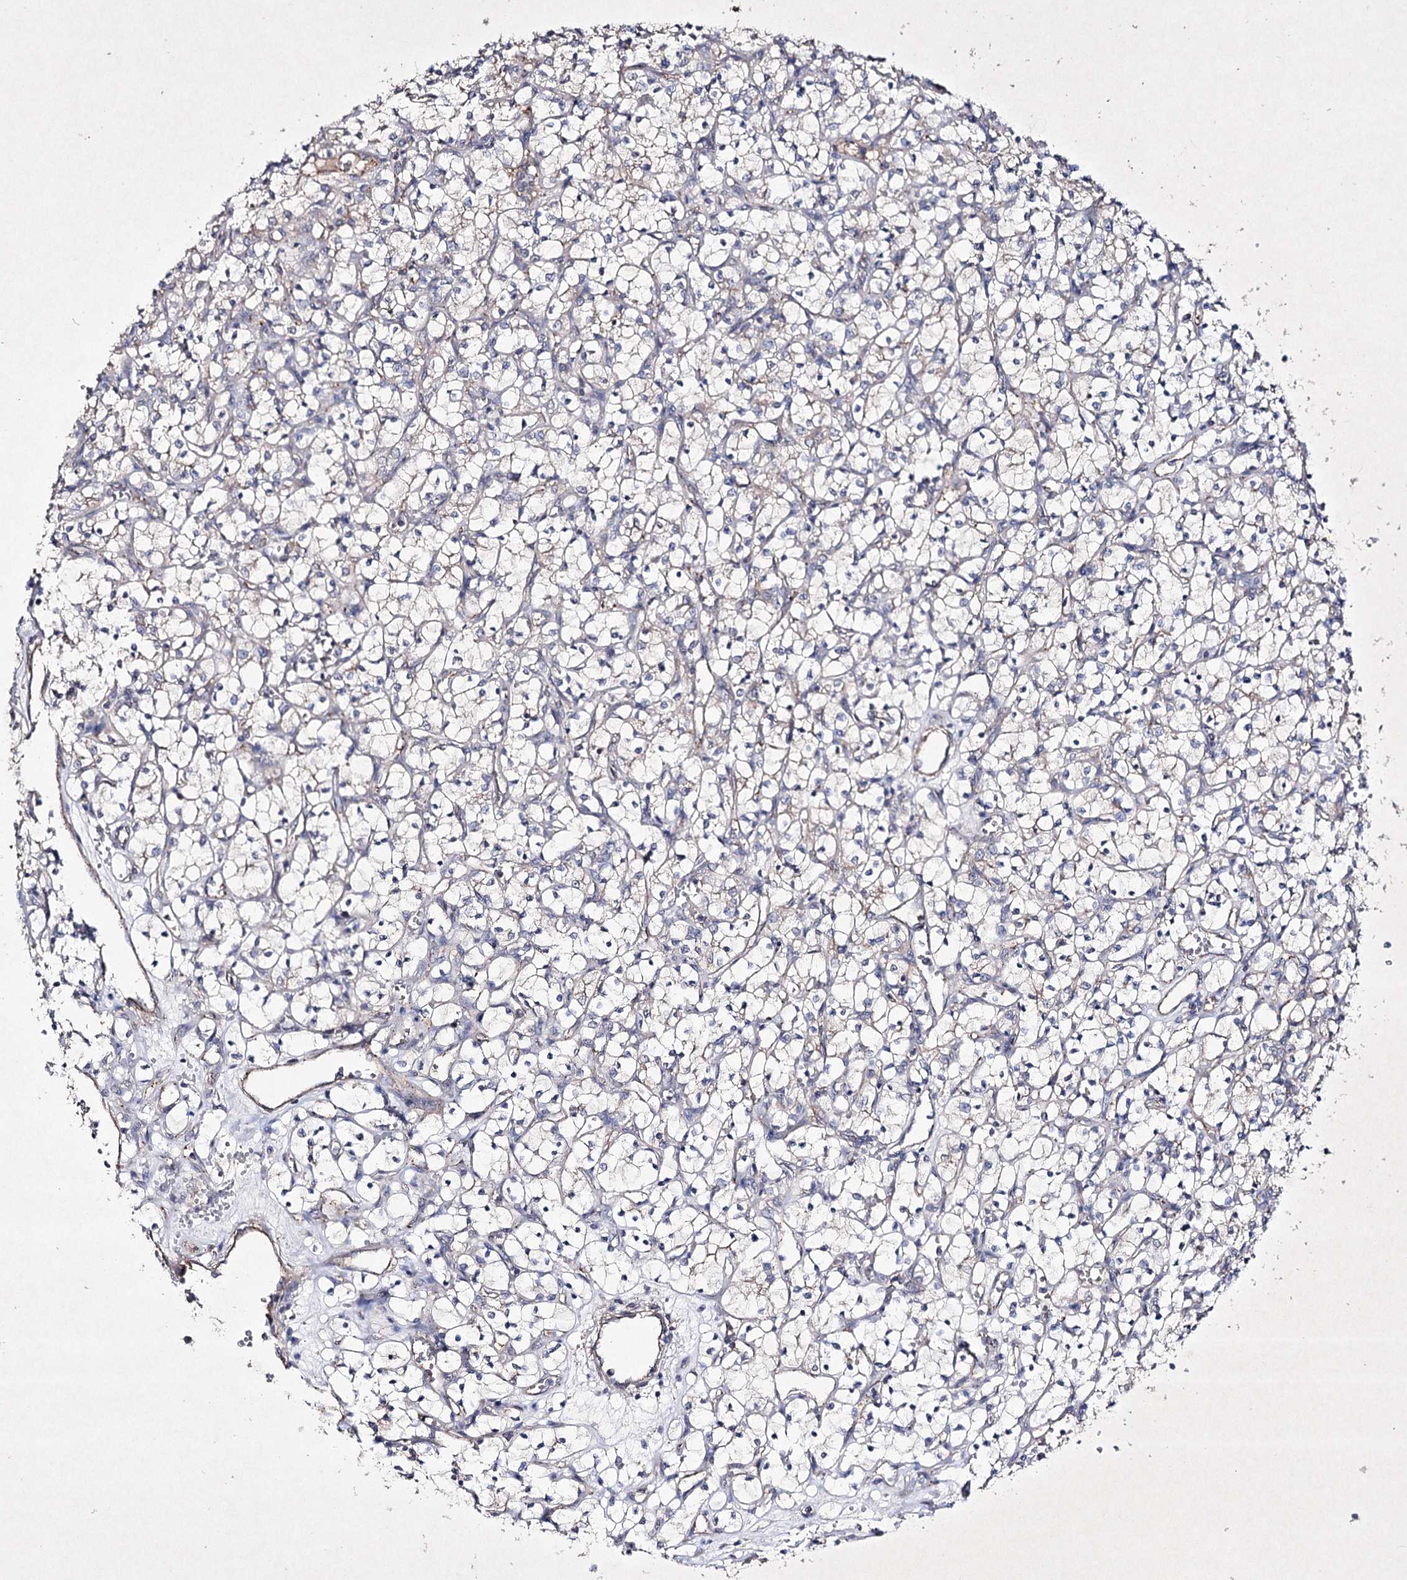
{"staining": {"intensity": "negative", "quantity": "none", "location": "none"}, "tissue": "renal cancer", "cell_type": "Tumor cells", "image_type": "cancer", "snomed": [{"axis": "morphology", "description": "Adenocarcinoma, NOS"}, {"axis": "topography", "description": "Kidney"}], "caption": "This is an immunohistochemistry micrograph of renal cancer (adenocarcinoma). There is no expression in tumor cells.", "gene": "SEMA4G", "patient": {"sex": "female", "age": 69}}